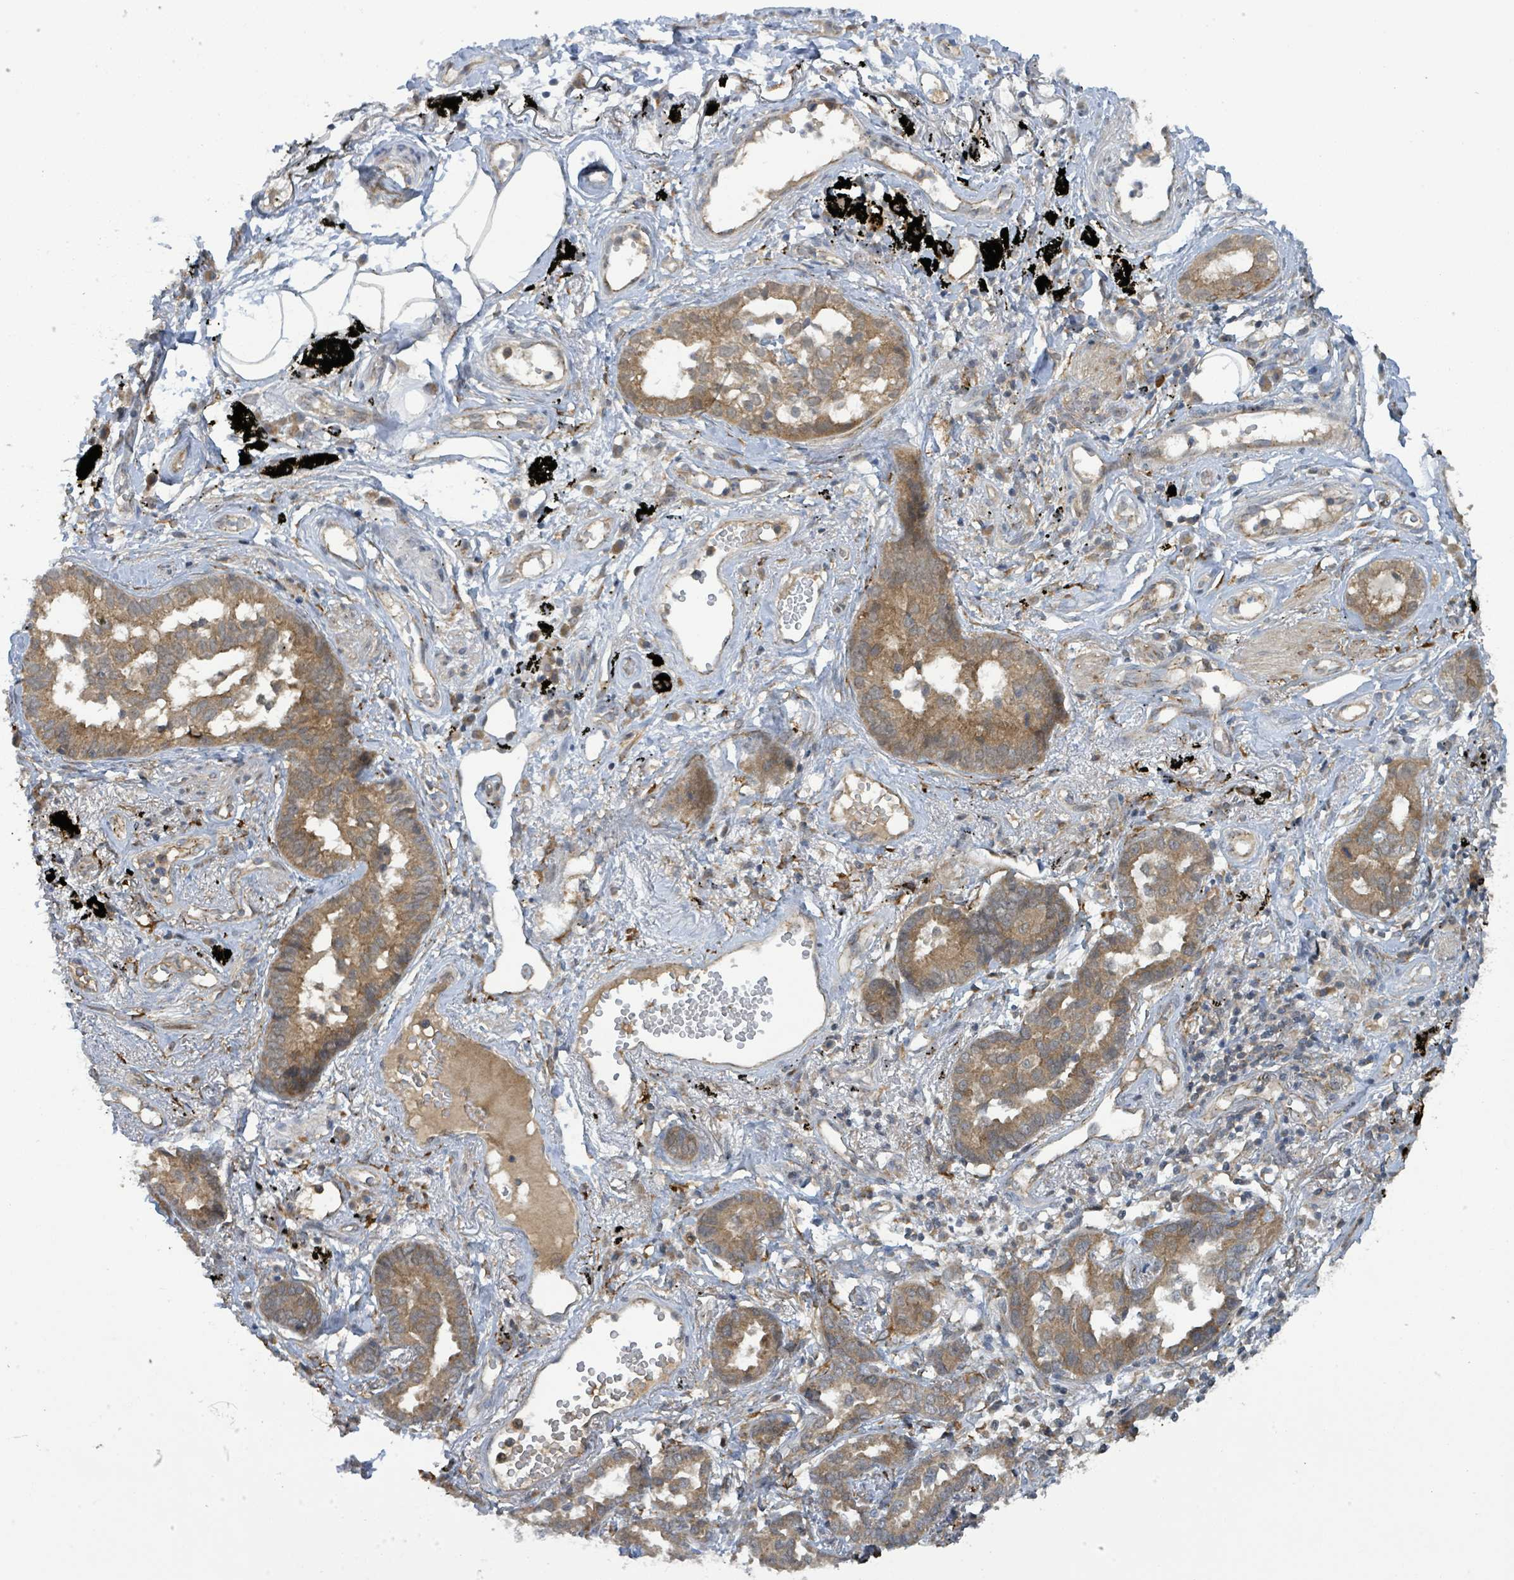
{"staining": {"intensity": "moderate", "quantity": ">75%", "location": "cytoplasmic/membranous"}, "tissue": "lung cancer", "cell_type": "Tumor cells", "image_type": "cancer", "snomed": [{"axis": "morphology", "description": "Adenocarcinoma, NOS"}, {"axis": "topography", "description": "Lung"}], "caption": "Immunohistochemical staining of human lung cancer reveals medium levels of moderate cytoplasmic/membranous protein staining in approximately >75% of tumor cells. The protein is shown in brown color, while the nuclei are stained blue.", "gene": "CCDC121", "patient": {"sex": "male", "age": 67}}